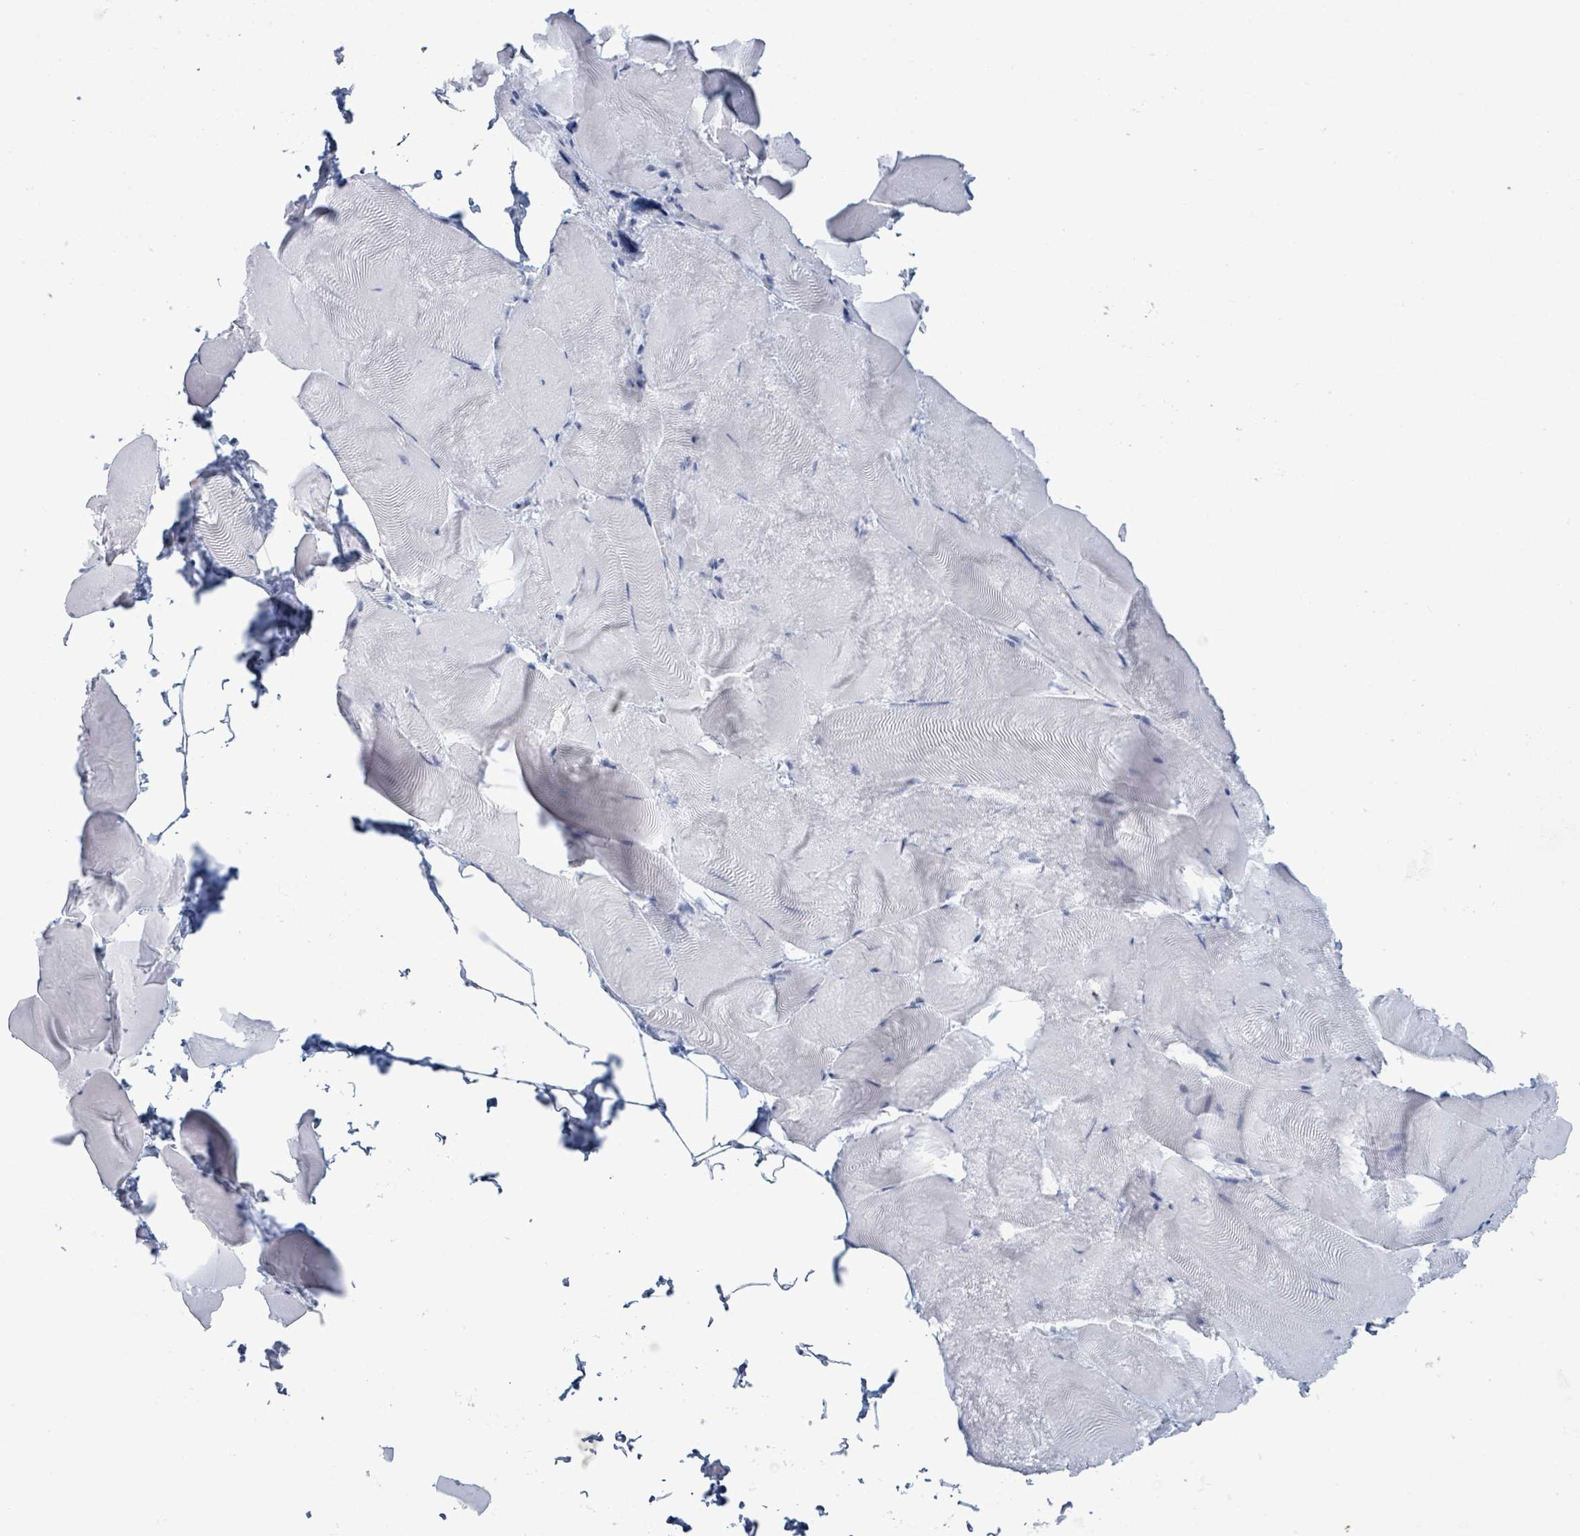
{"staining": {"intensity": "negative", "quantity": "none", "location": "none"}, "tissue": "skeletal muscle", "cell_type": "Myocytes", "image_type": "normal", "snomed": [{"axis": "morphology", "description": "Normal tissue, NOS"}, {"axis": "topography", "description": "Skeletal muscle"}], "caption": "Immunohistochemistry of normal skeletal muscle demonstrates no expression in myocytes.", "gene": "KRT8", "patient": {"sex": "female", "age": 64}}